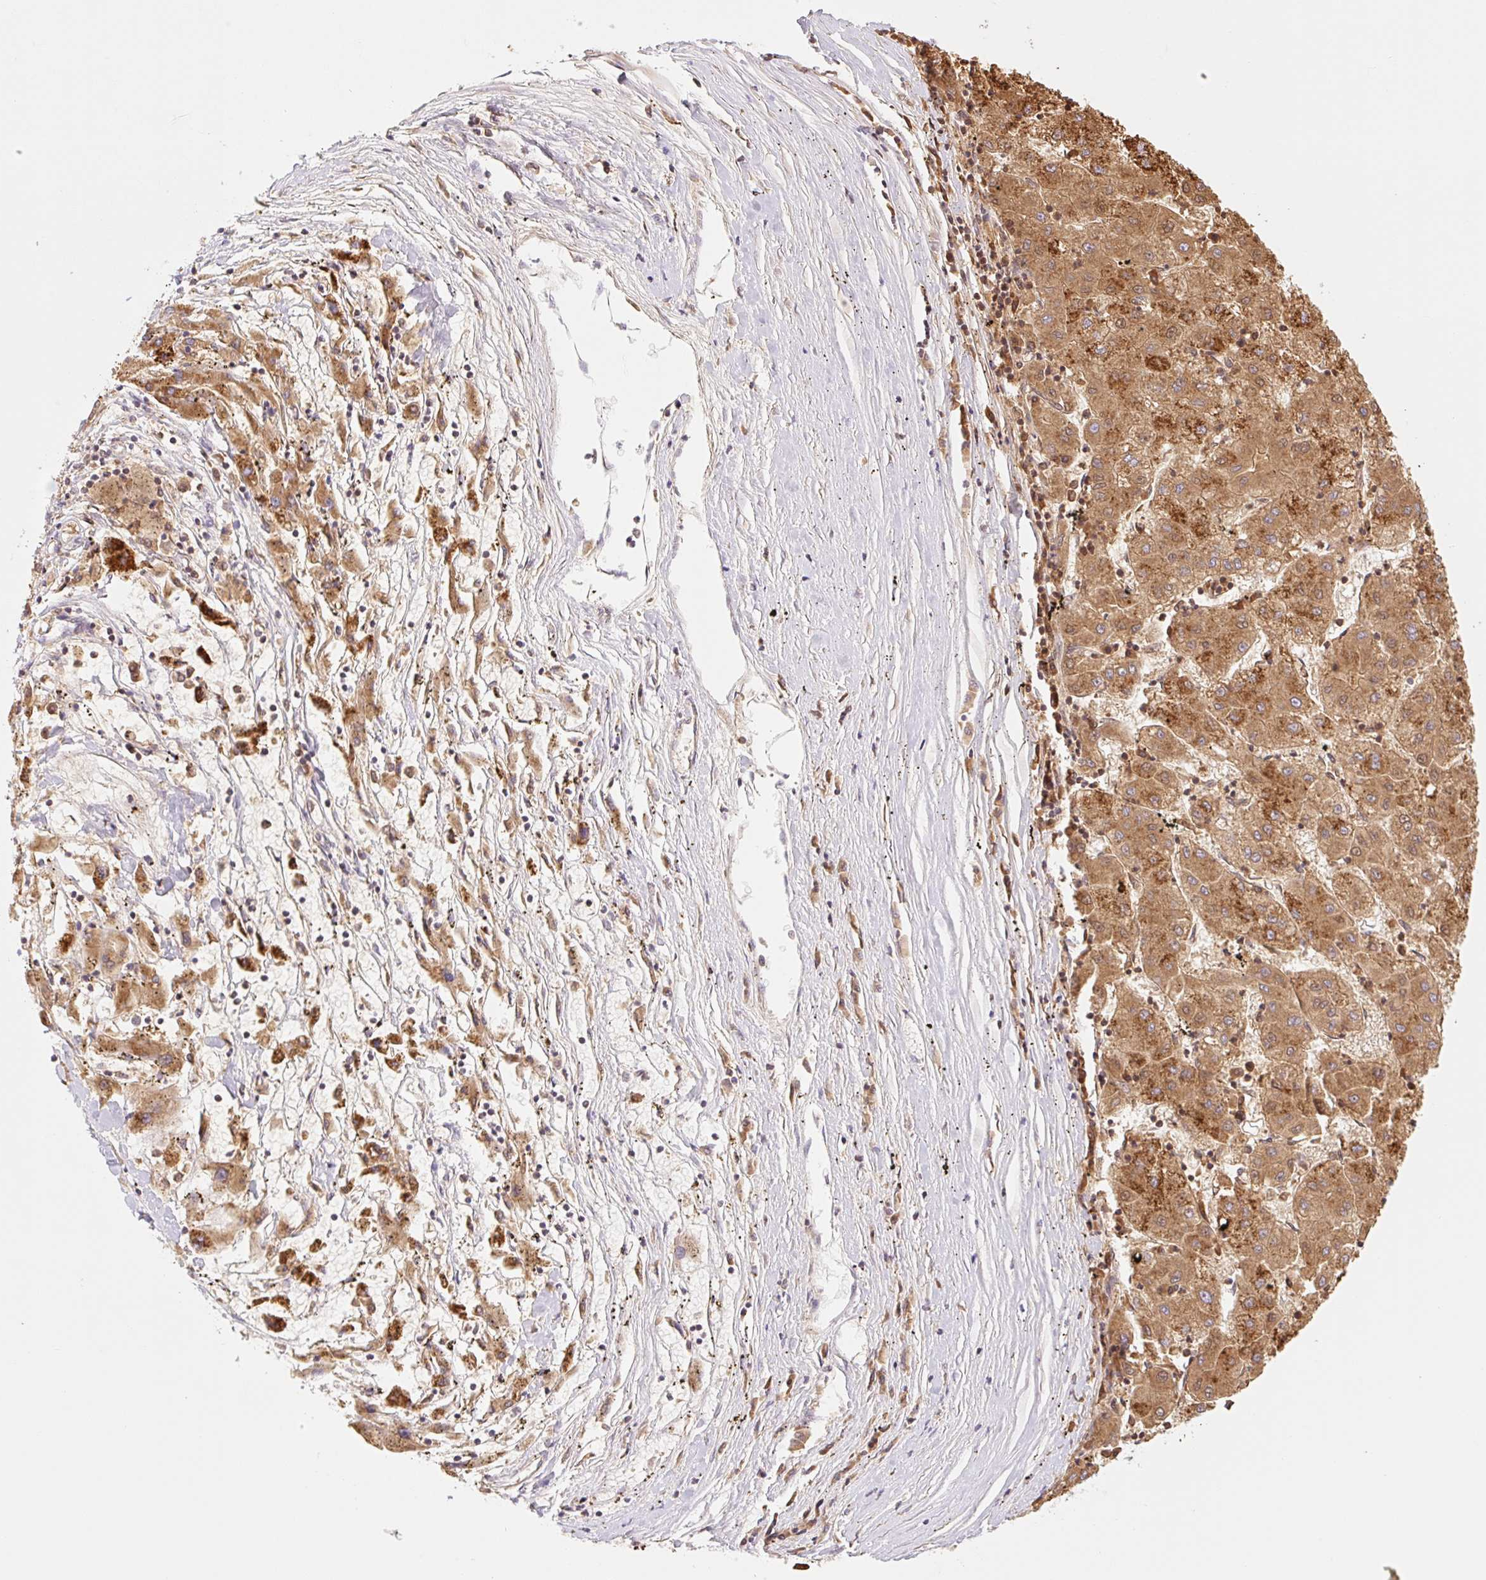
{"staining": {"intensity": "moderate", "quantity": ">75%", "location": "cytoplasmic/membranous"}, "tissue": "liver cancer", "cell_type": "Tumor cells", "image_type": "cancer", "snomed": [{"axis": "morphology", "description": "Carcinoma, Hepatocellular, NOS"}, {"axis": "topography", "description": "Liver"}], "caption": "This photomicrograph shows IHC staining of human liver cancer, with medium moderate cytoplasmic/membranous positivity in approximately >75% of tumor cells.", "gene": "GOSR2", "patient": {"sex": "male", "age": 72}}